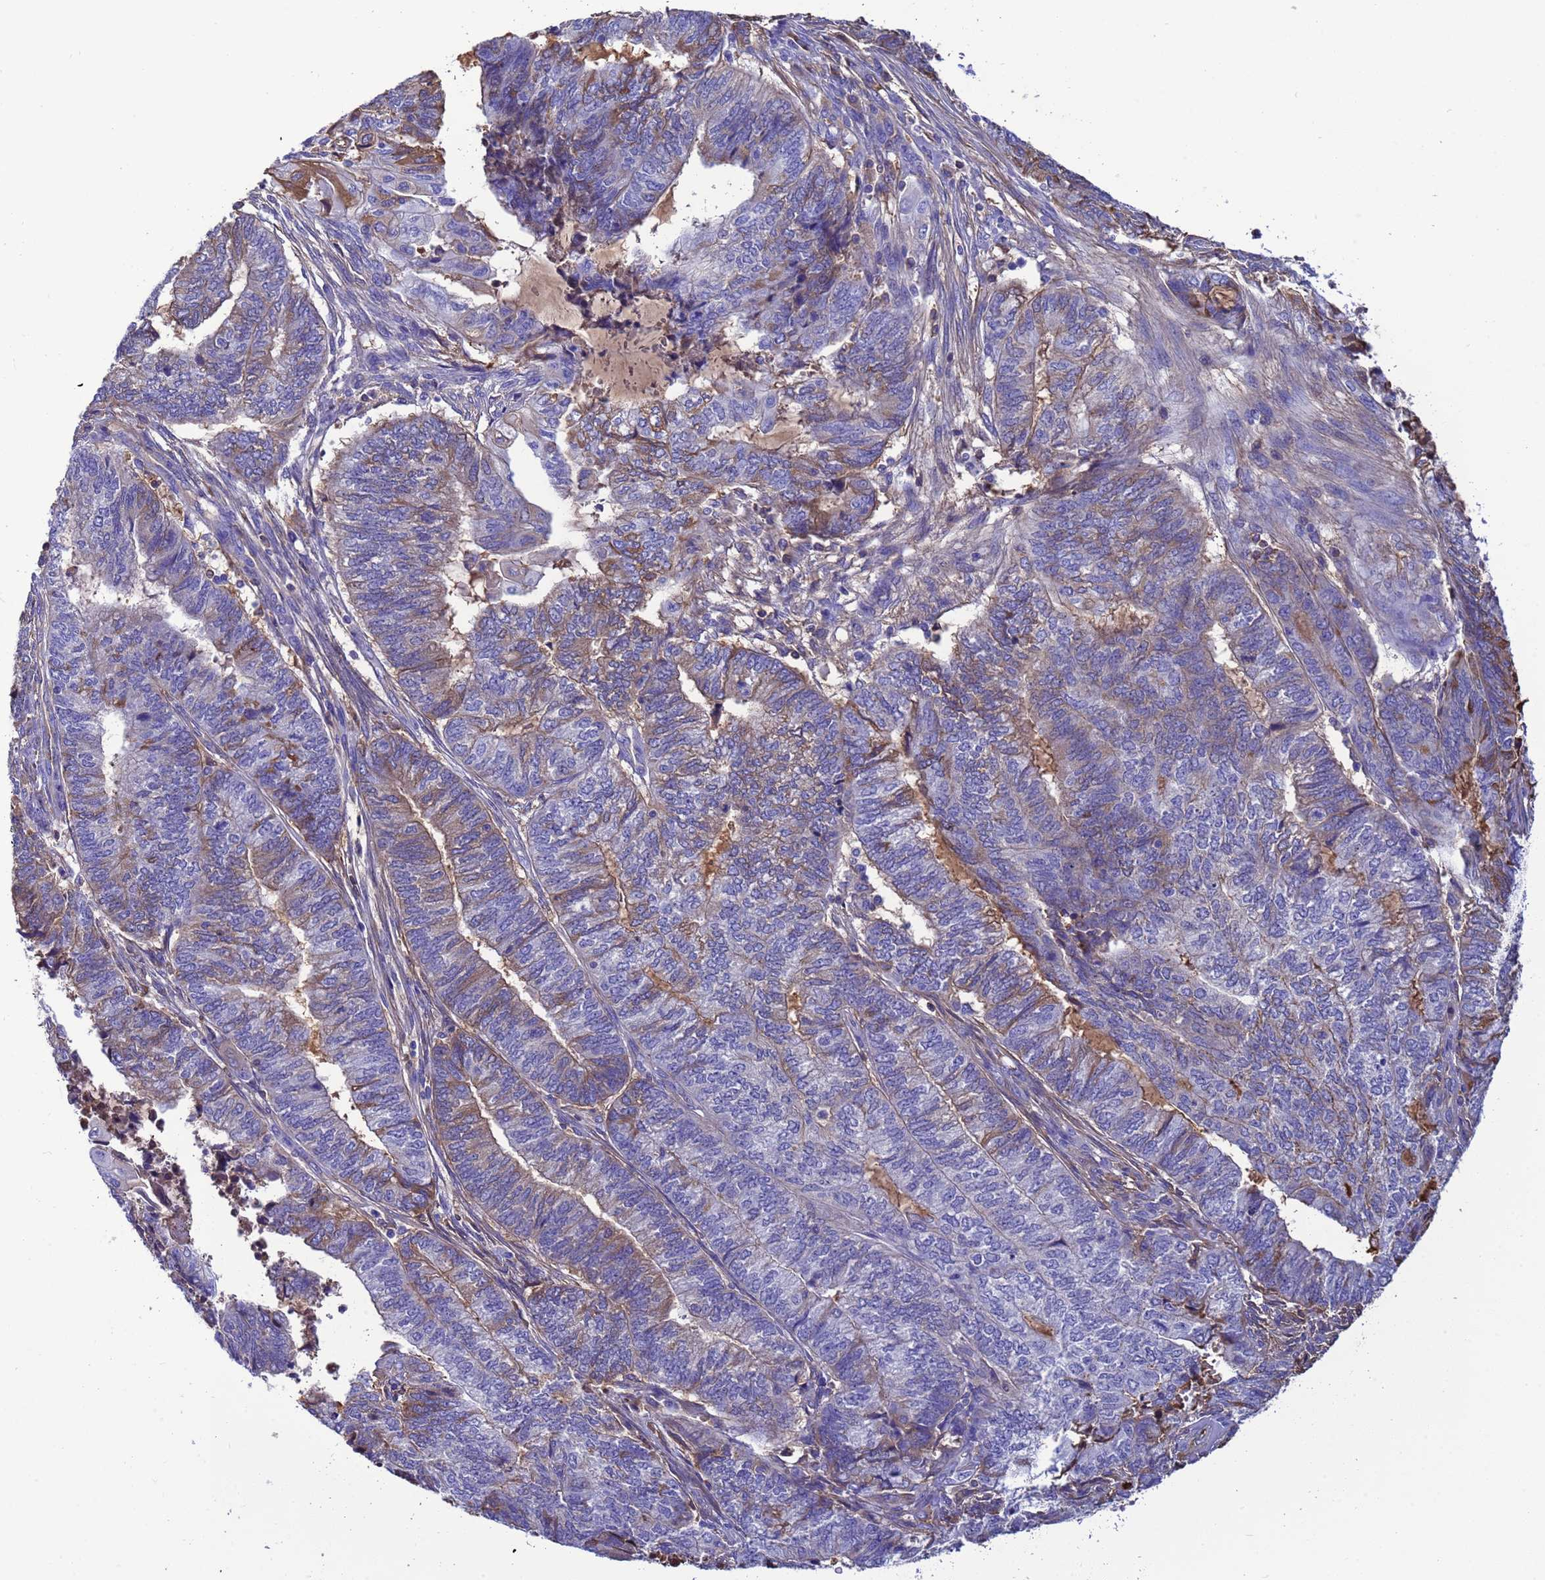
{"staining": {"intensity": "moderate", "quantity": "<25%", "location": "cytoplasmic/membranous"}, "tissue": "endometrial cancer", "cell_type": "Tumor cells", "image_type": "cancer", "snomed": [{"axis": "morphology", "description": "Adenocarcinoma, NOS"}, {"axis": "topography", "description": "Uterus"}, {"axis": "topography", "description": "Endometrium"}], "caption": "IHC photomicrograph of neoplastic tissue: adenocarcinoma (endometrial) stained using immunohistochemistry (IHC) displays low levels of moderate protein expression localized specifically in the cytoplasmic/membranous of tumor cells, appearing as a cytoplasmic/membranous brown color.", "gene": "H1-7", "patient": {"sex": "female", "age": 70}}